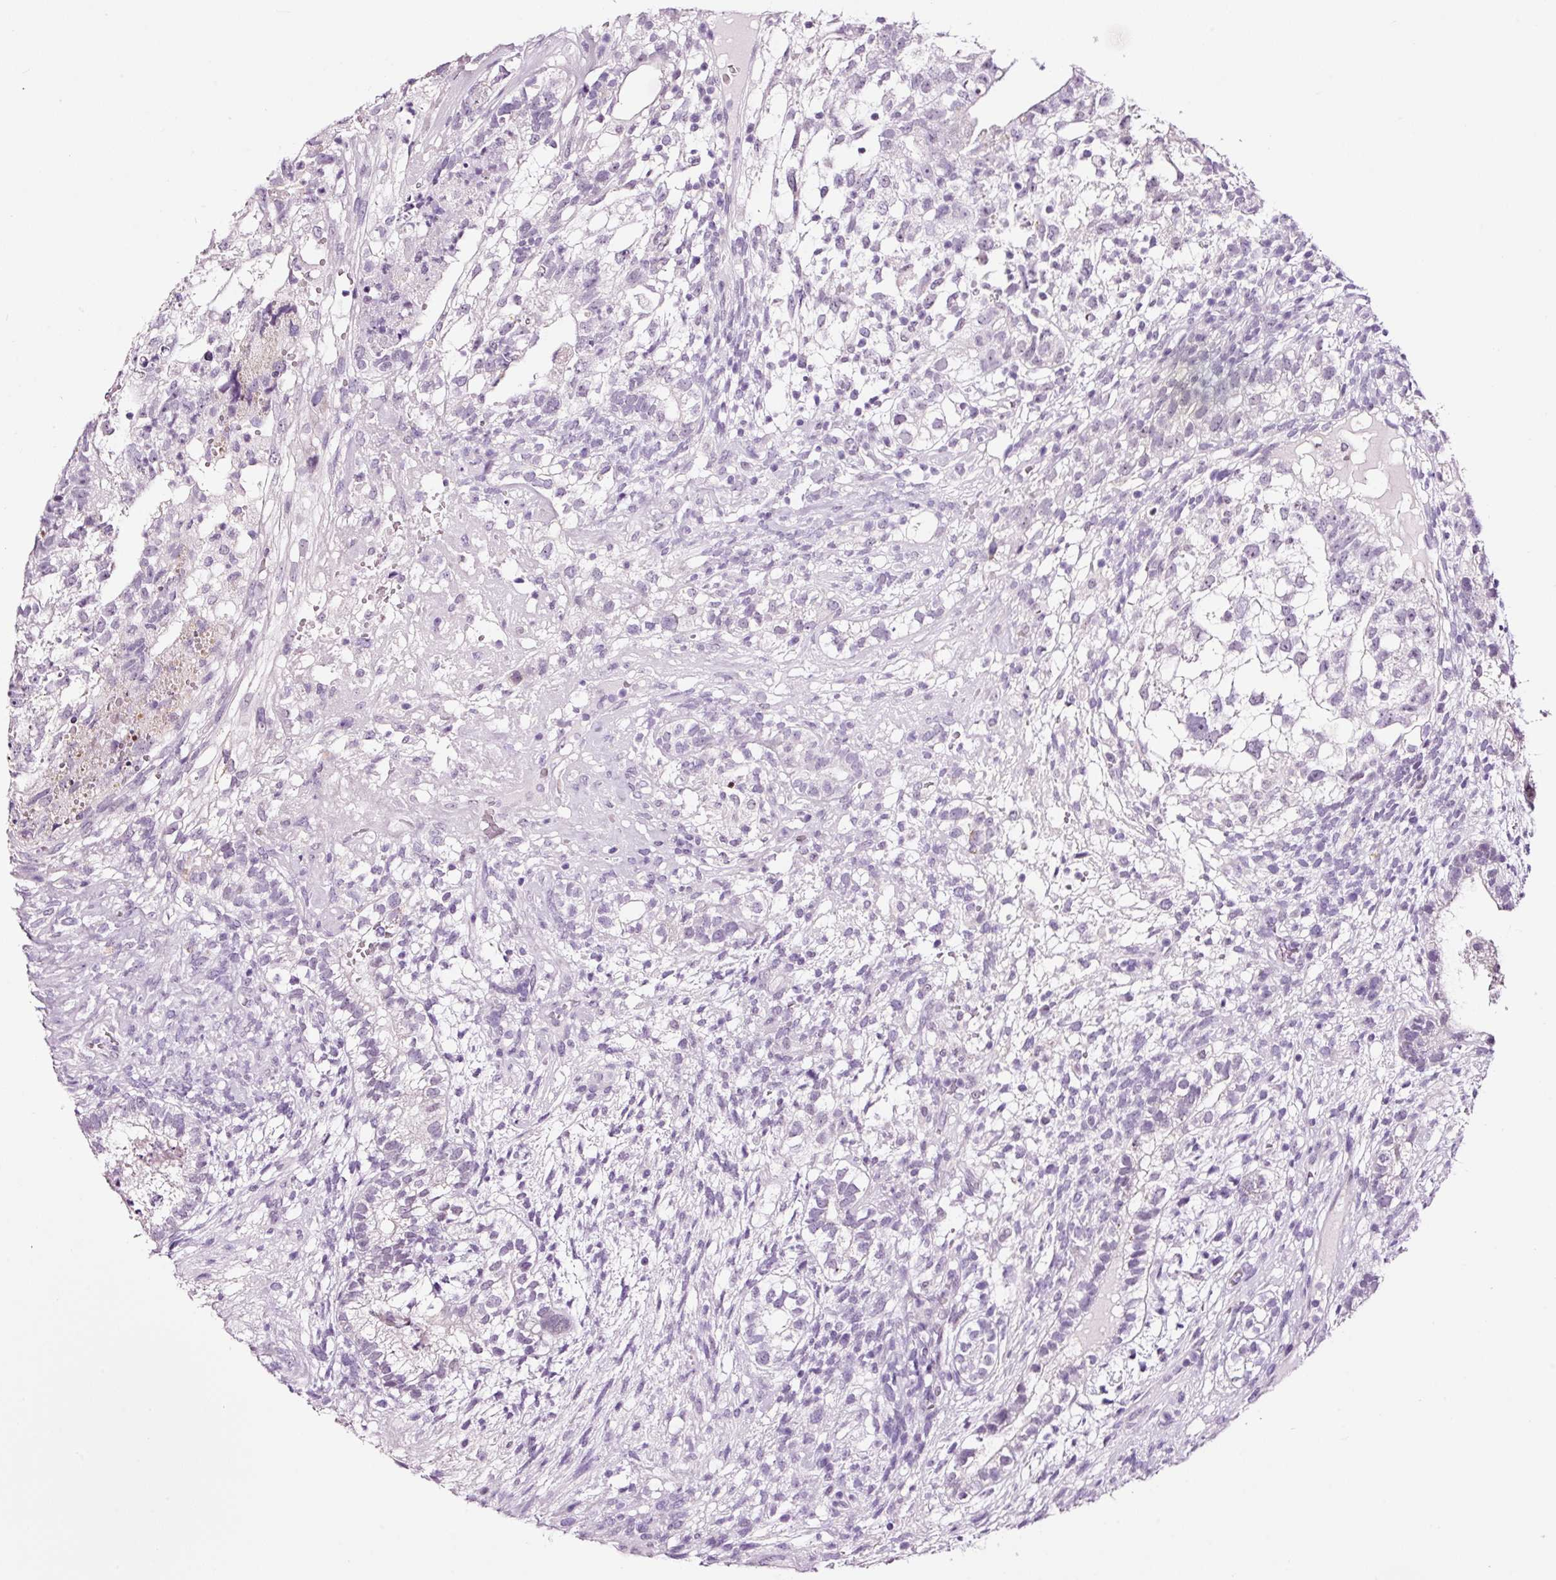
{"staining": {"intensity": "negative", "quantity": "none", "location": "none"}, "tissue": "testis cancer", "cell_type": "Tumor cells", "image_type": "cancer", "snomed": [{"axis": "morphology", "description": "Seminoma, NOS"}, {"axis": "morphology", "description": "Carcinoma, Embryonal, NOS"}, {"axis": "topography", "description": "Testis"}], "caption": "This is an immunohistochemistry micrograph of human testis cancer (embryonal carcinoma). There is no positivity in tumor cells.", "gene": "RTF2", "patient": {"sex": "male", "age": 41}}